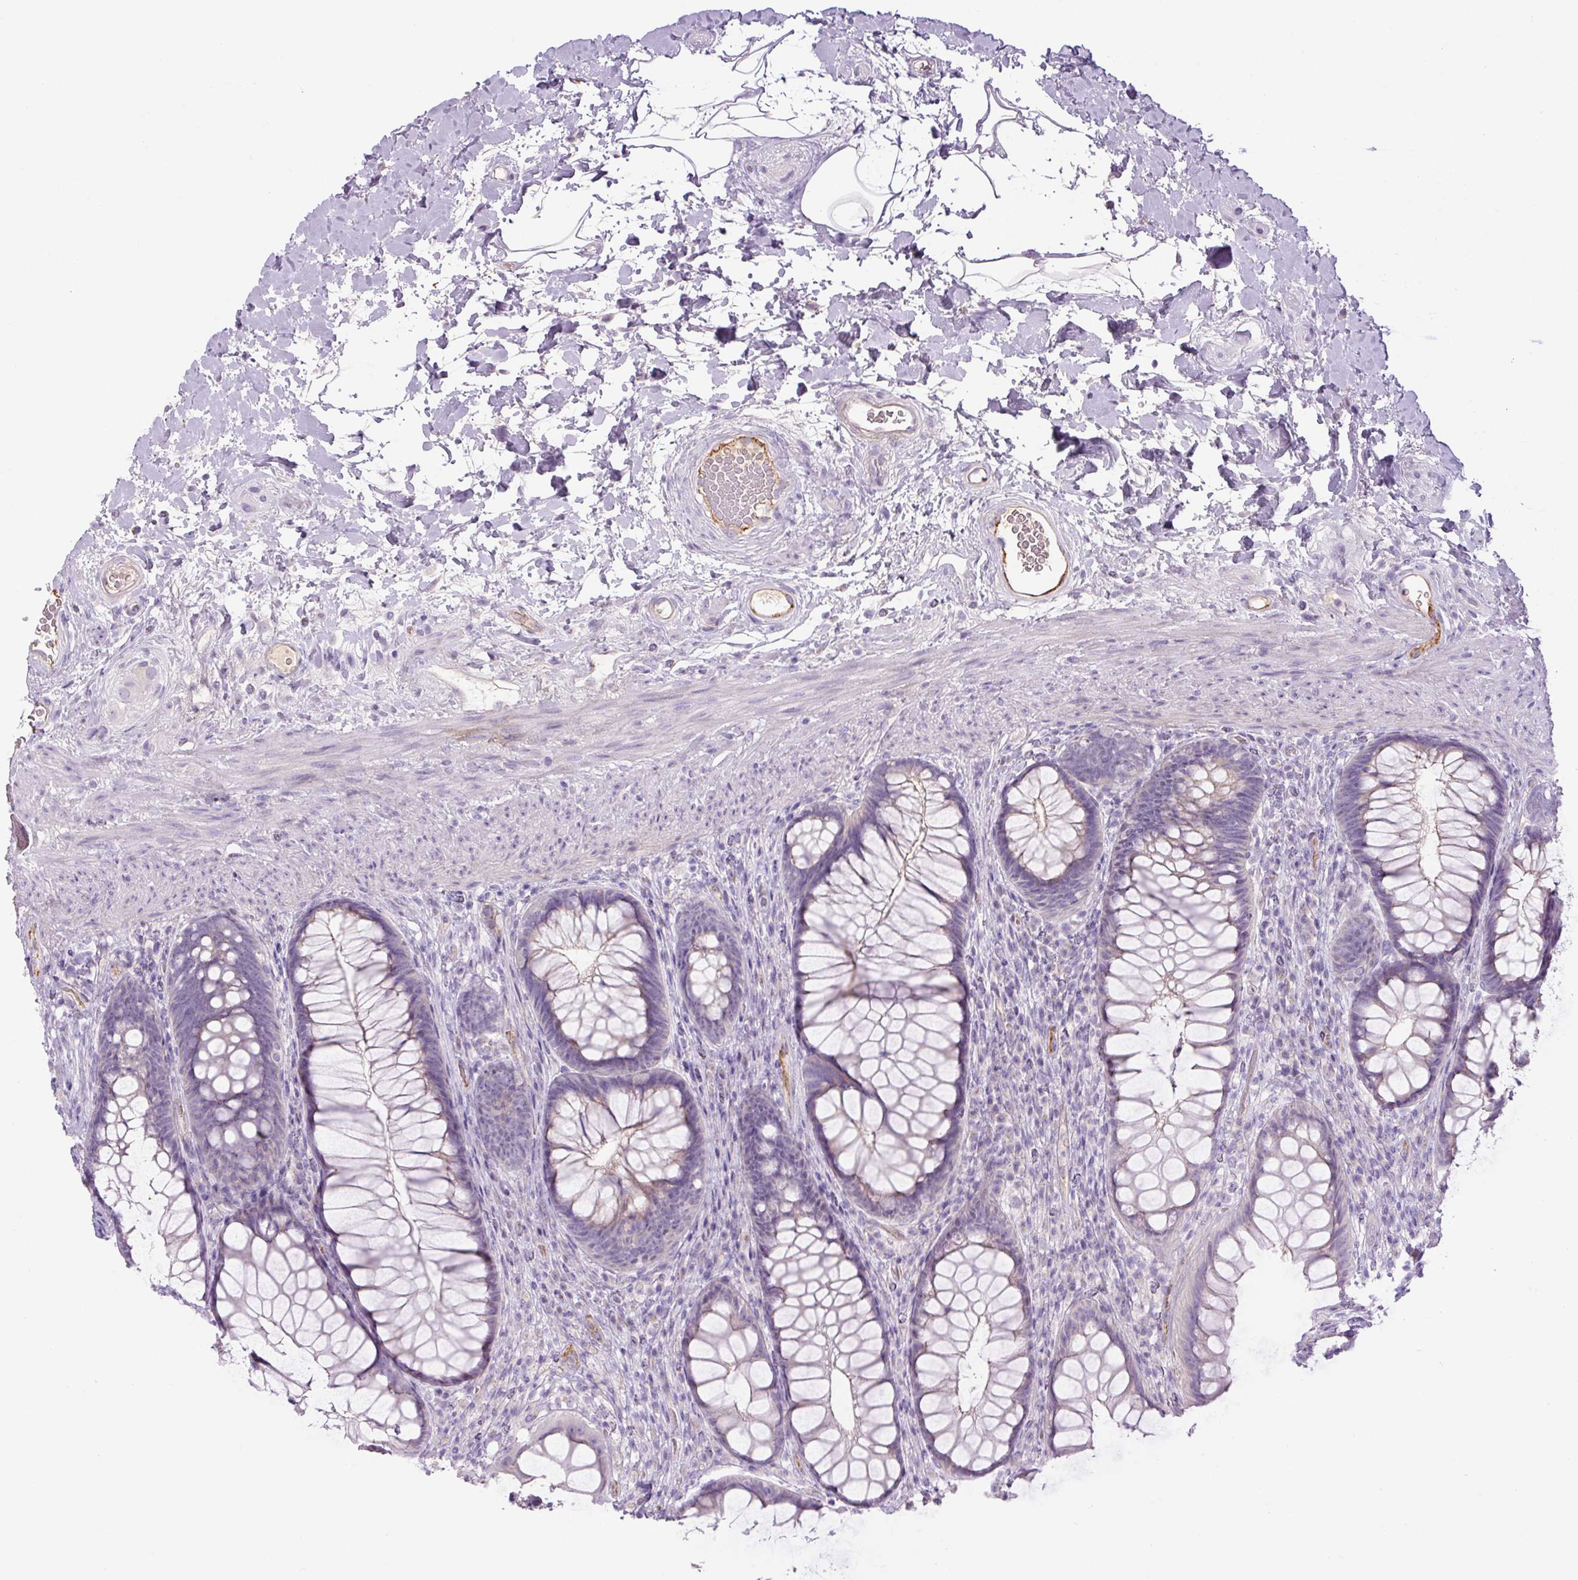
{"staining": {"intensity": "negative", "quantity": "none", "location": "none"}, "tissue": "rectum", "cell_type": "Glandular cells", "image_type": "normal", "snomed": [{"axis": "morphology", "description": "Normal tissue, NOS"}, {"axis": "topography", "description": "Rectum"}], "caption": "High power microscopy histopathology image of an IHC image of normal rectum, revealing no significant positivity in glandular cells.", "gene": "RSPO4", "patient": {"sex": "male", "age": 53}}